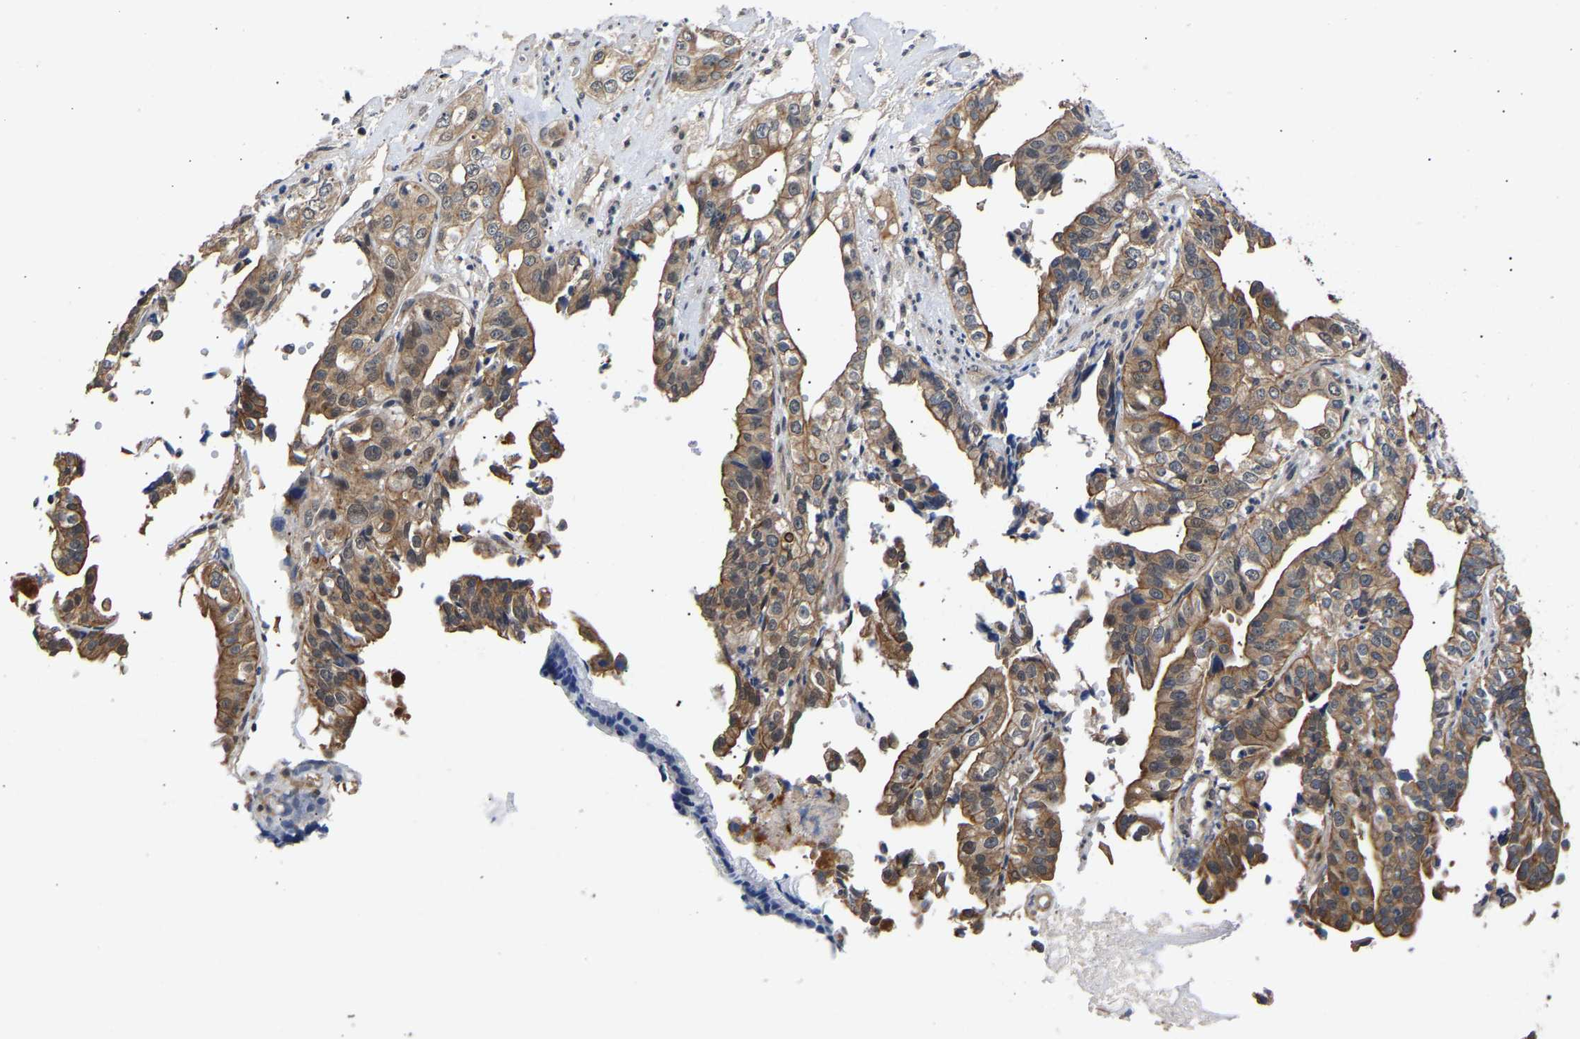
{"staining": {"intensity": "moderate", "quantity": ">75%", "location": "cytoplasmic/membranous"}, "tissue": "liver cancer", "cell_type": "Tumor cells", "image_type": "cancer", "snomed": [{"axis": "morphology", "description": "Cholangiocarcinoma"}, {"axis": "topography", "description": "Liver"}], "caption": "This is an image of immunohistochemistry (IHC) staining of cholangiocarcinoma (liver), which shows moderate staining in the cytoplasmic/membranous of tumor cells.", "gene": "METTL16", "patient": {"sex": "female", "age": 61}}